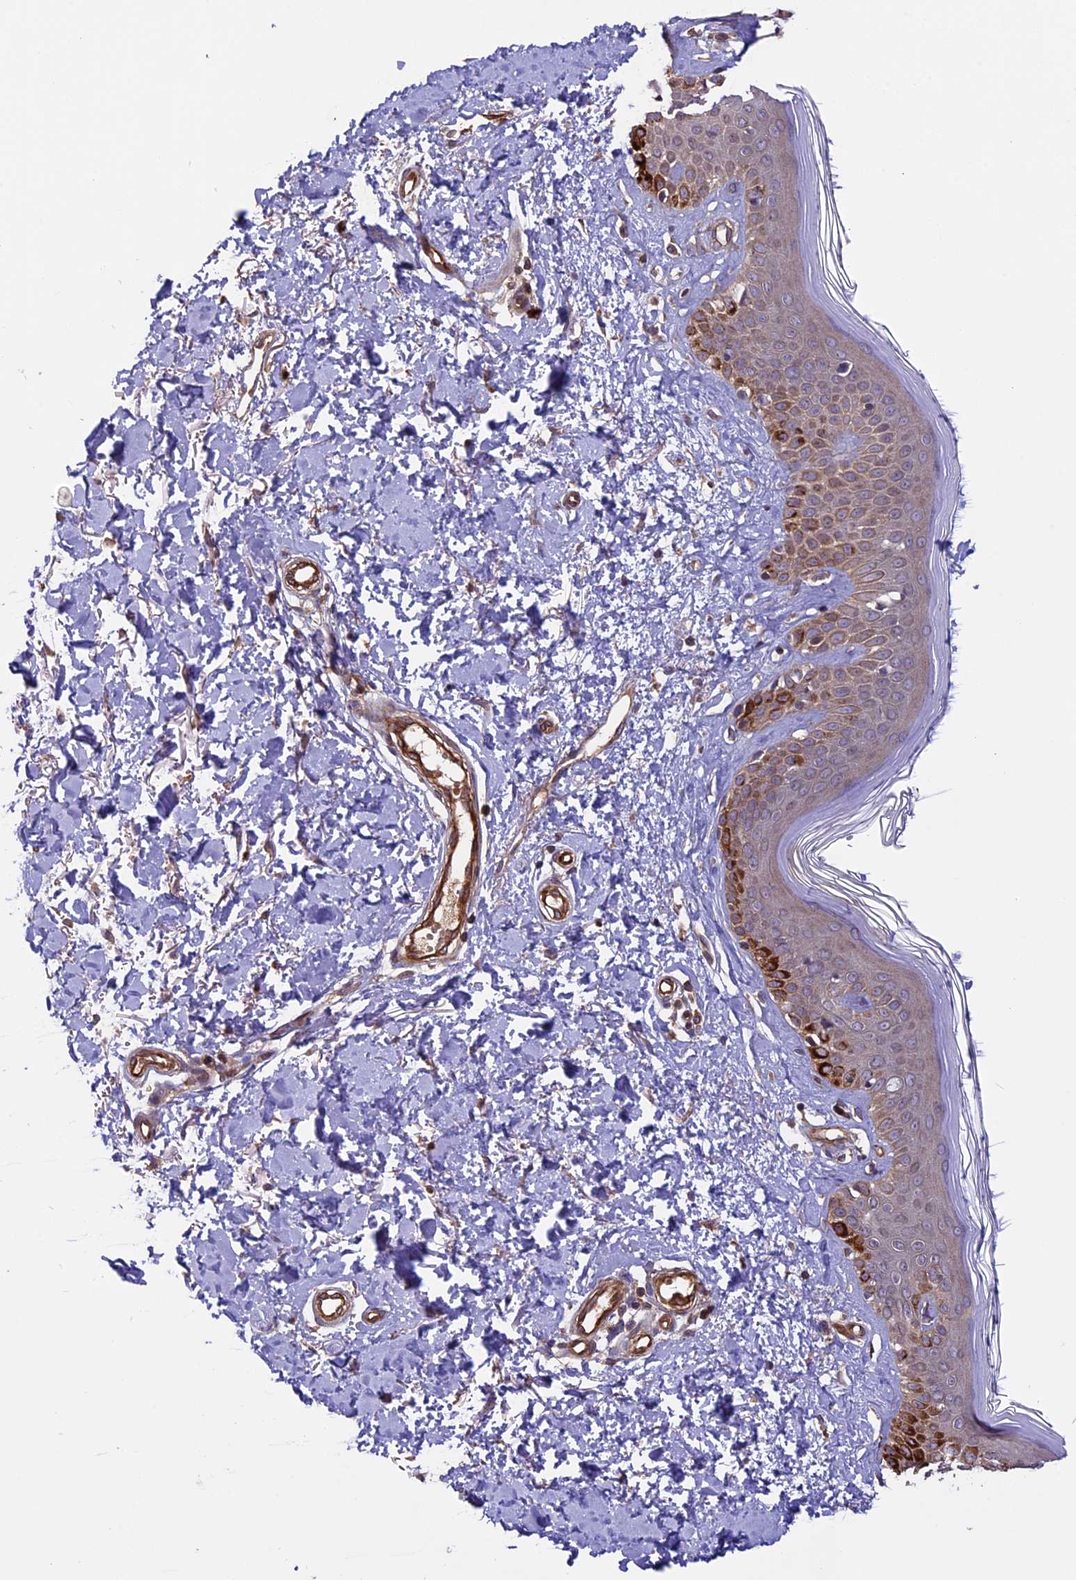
{"staining": {"intensity": "weak", "quantity": ">75%", "location": "cytoplasmic/membranous"}, "tissue": "skin", "cell_type": "Fibroblasts", "image_type": "normal", "snomed": [{"axis": "morphology", "description": "Normal tissue, NOS"}, {"axis": "topography", "description": "Skin"}], "caption": "The immunohistochemical stain highlights weak cytoplasmic/membranous expression in fibroblasts of unremarkable skin.", "gene": "CCDC125", "patient": {"sex": "female", "age": 64}}